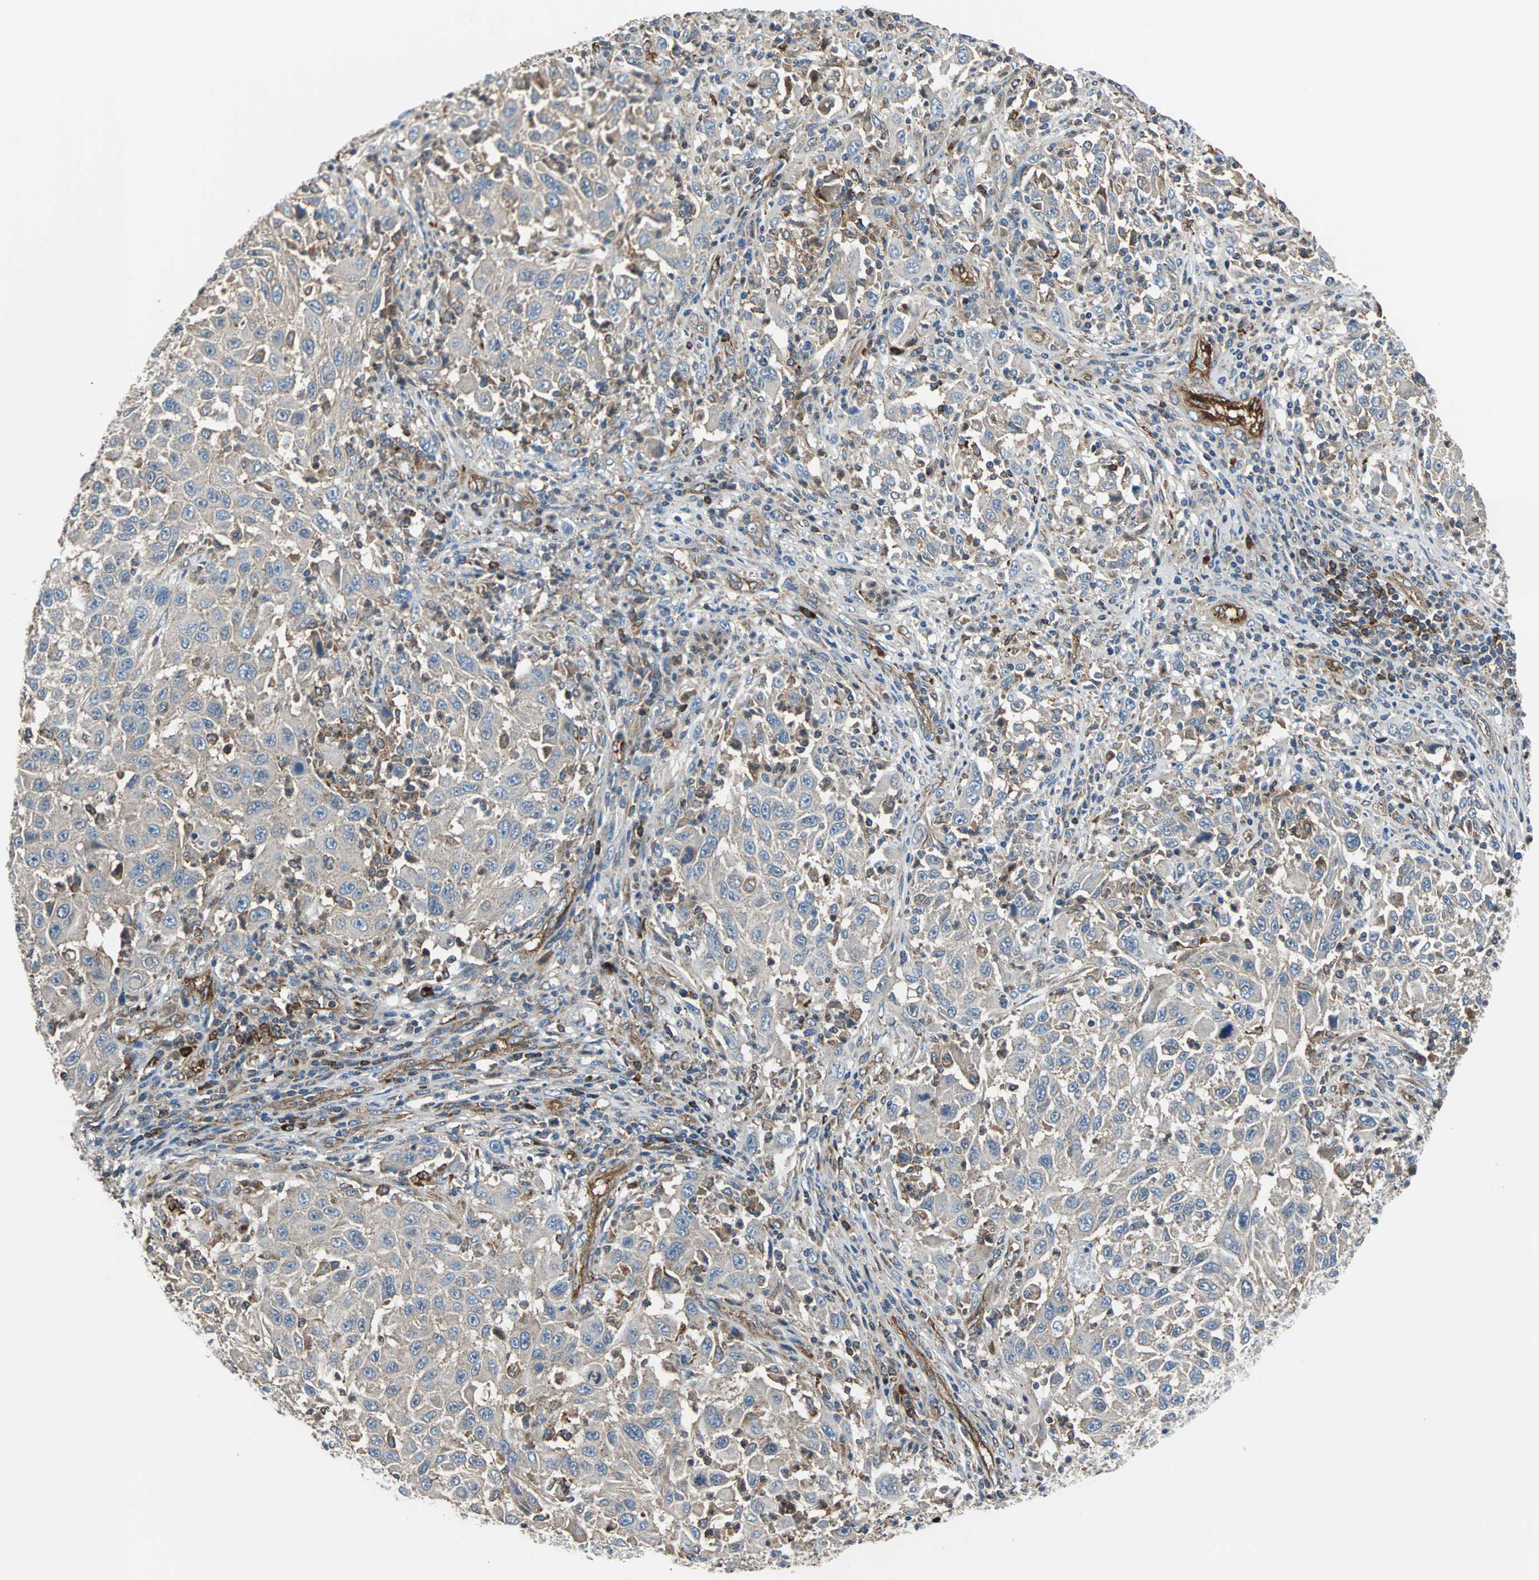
{"staining": {"intensity": "weak", "quantity": ">75%", "location": "cytoplasmic/membranous"}, "tissue": "melanoma", "cell_type": "Tumor cells", "image_type": "cancer", "snomed": [{"axis": "morphology", "description": "Malignant melanoma, Metastatic site"}, {"axis": "topography", "description": "Lymph node"}], "caption": "Weak cytoplasmic/membranous positivity for a protein is present in approximately >75% of tumor cells of melanoma using immunohistochemistry.", "gene": "PLCG2", "patient": {"sex": "male", "age": 61}}